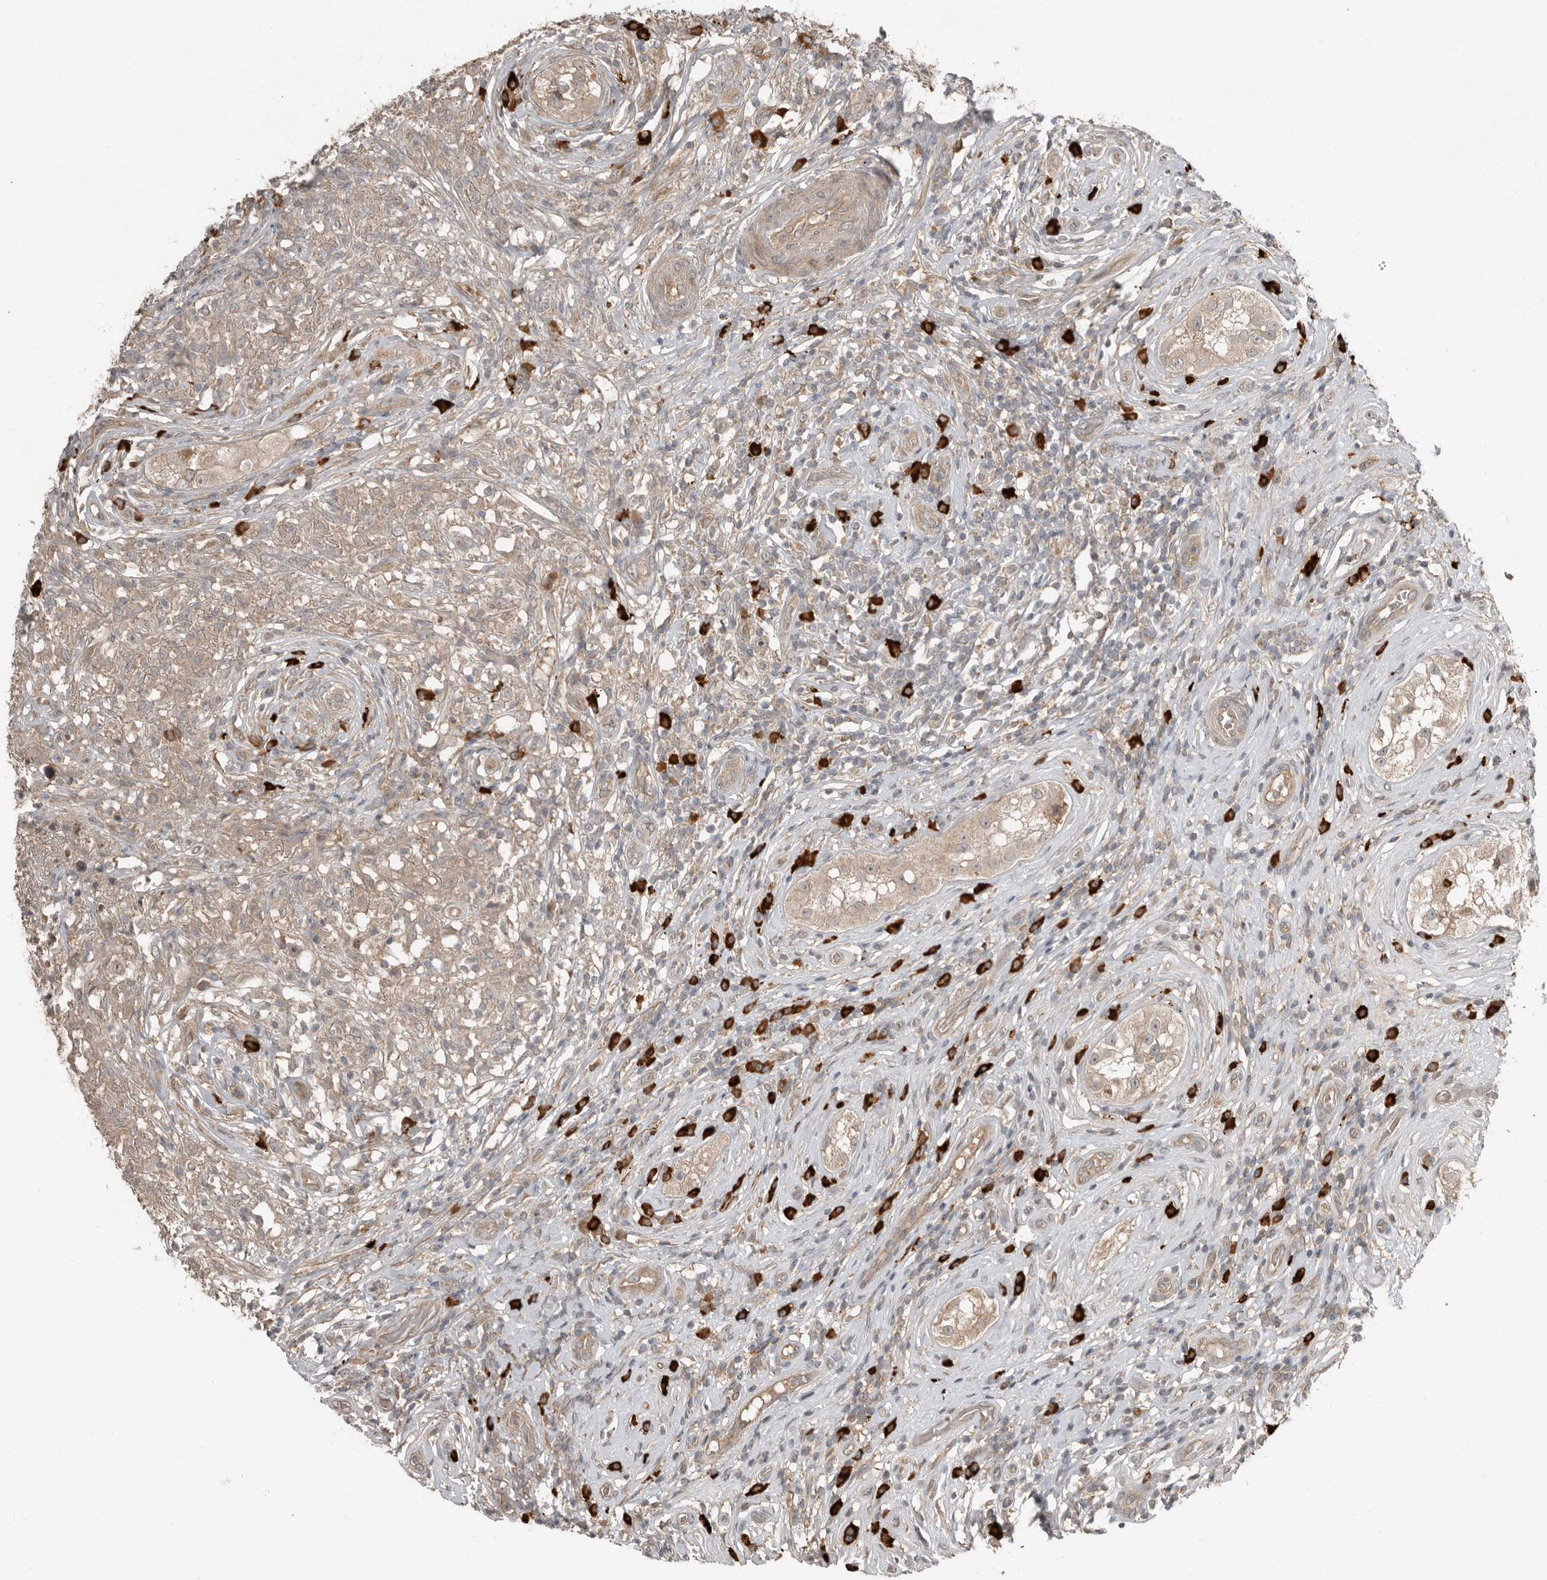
{"staining": {"intensity": "weak", "quantity": "<25%", "location": "cytoplasmic/membranous"}, "tissue": "testis cancer", "cell_type": "Tumor cells", "image_type": "cancer", "snomed": [{"axis": "morphology", "description": "Seminoma, NOS"}, {"axis": "topography", "description": "Testis"}], "caption": "This is an immunohistochemistry photomicrograph of testis cancer (seminoma). There is no expression in tumor cells.", "gene": "TEAD3", "patient": {"sex": "male", "age": 49}}